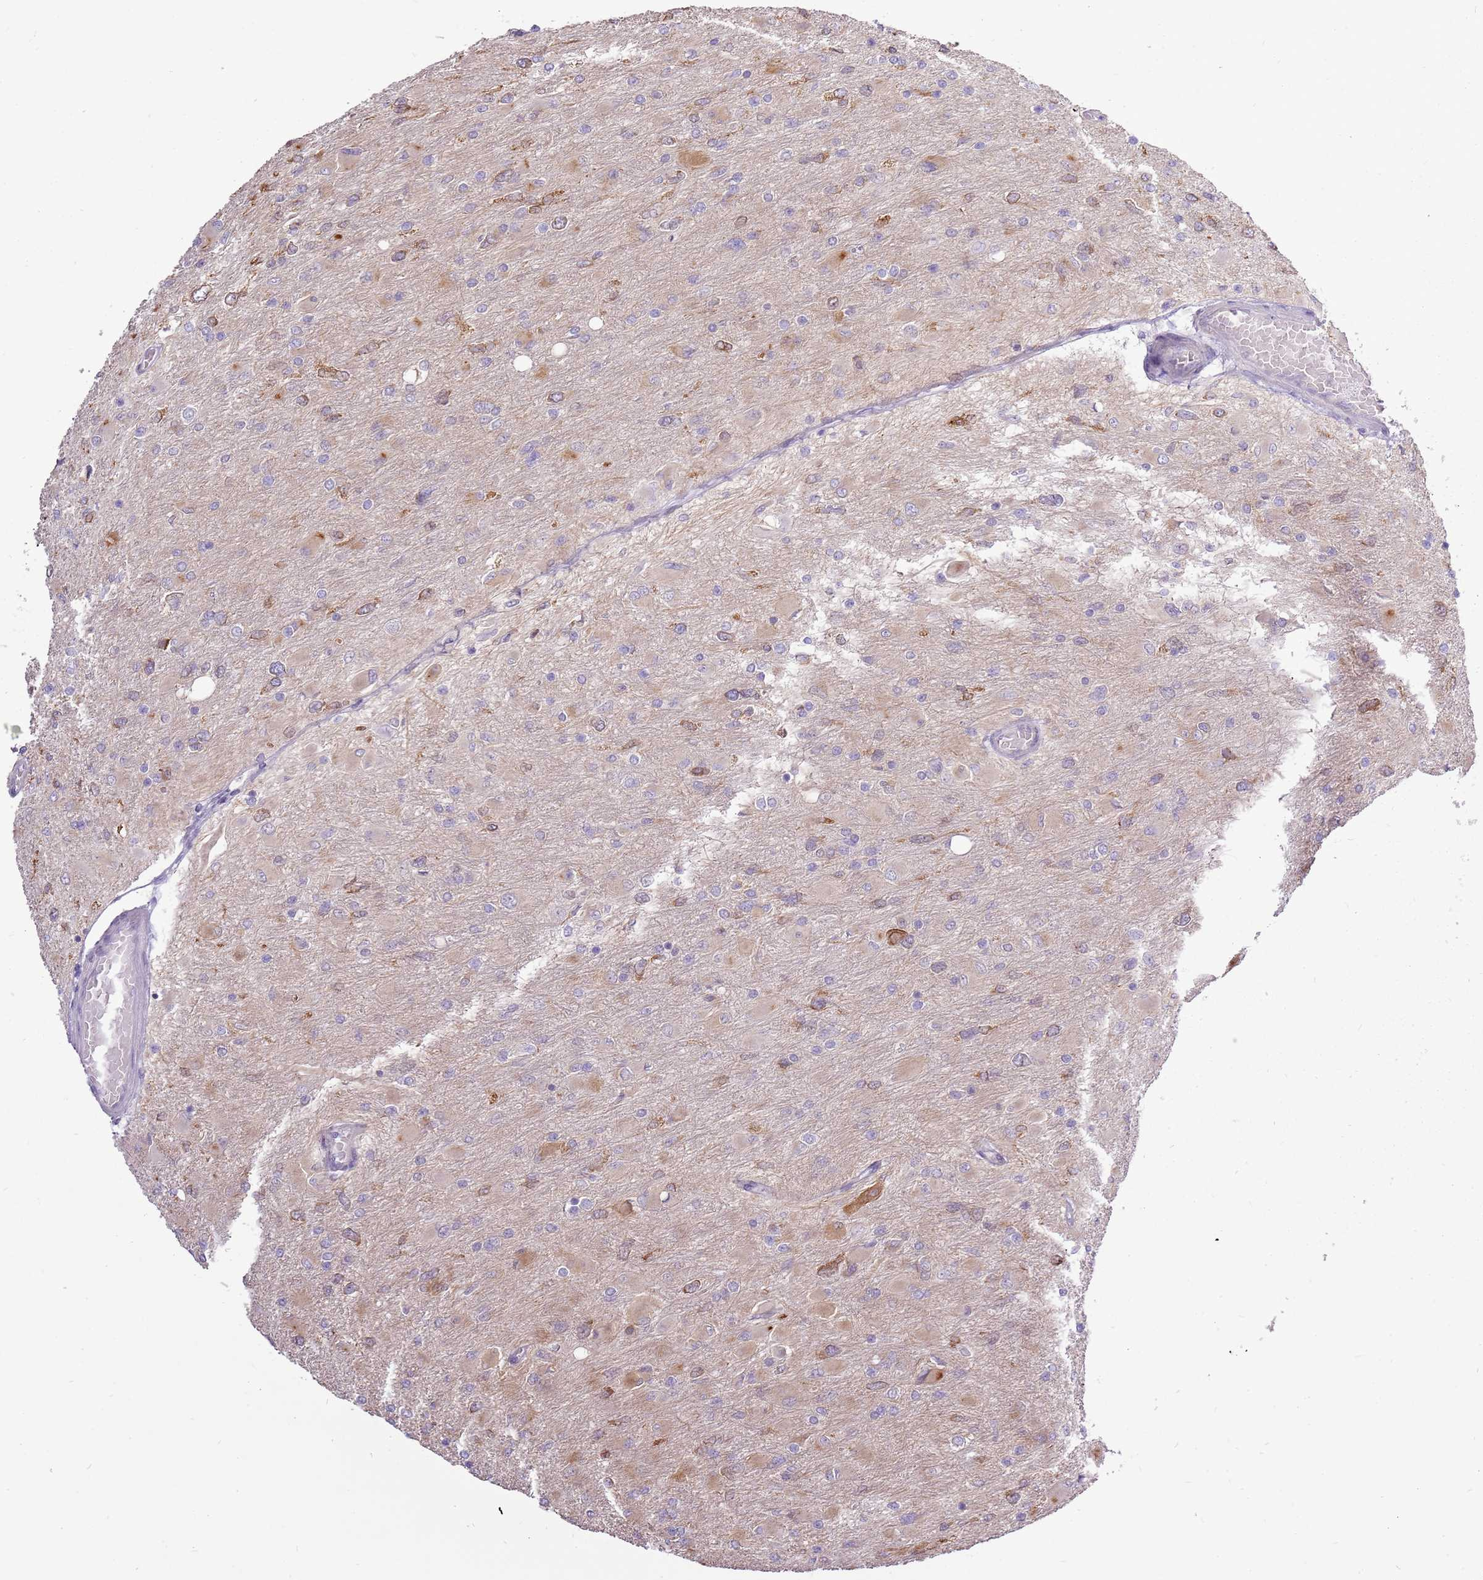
{"staining": {"intensity": "moderate", "quantity": "<25%", "location": "cytoplasmic/membranous"}, "tissue": "glioma", "cell_type": "Tumor cells", "image_type": "cancer", "snomed": [{"axis": "morphology", "description": "Glioma, malignant, High grade"}, {"axis": "topography", "description": "Cerebral cortex"}], "caption": "This is an image of immunohistochemistry (IHC) staining of malignant glioma (high-grade), which shows moderate expression in the cytoplasmic/membranous of tumor cells.", "gene": "UGGT2", "patient": {"sex": "female", "age": 36}}